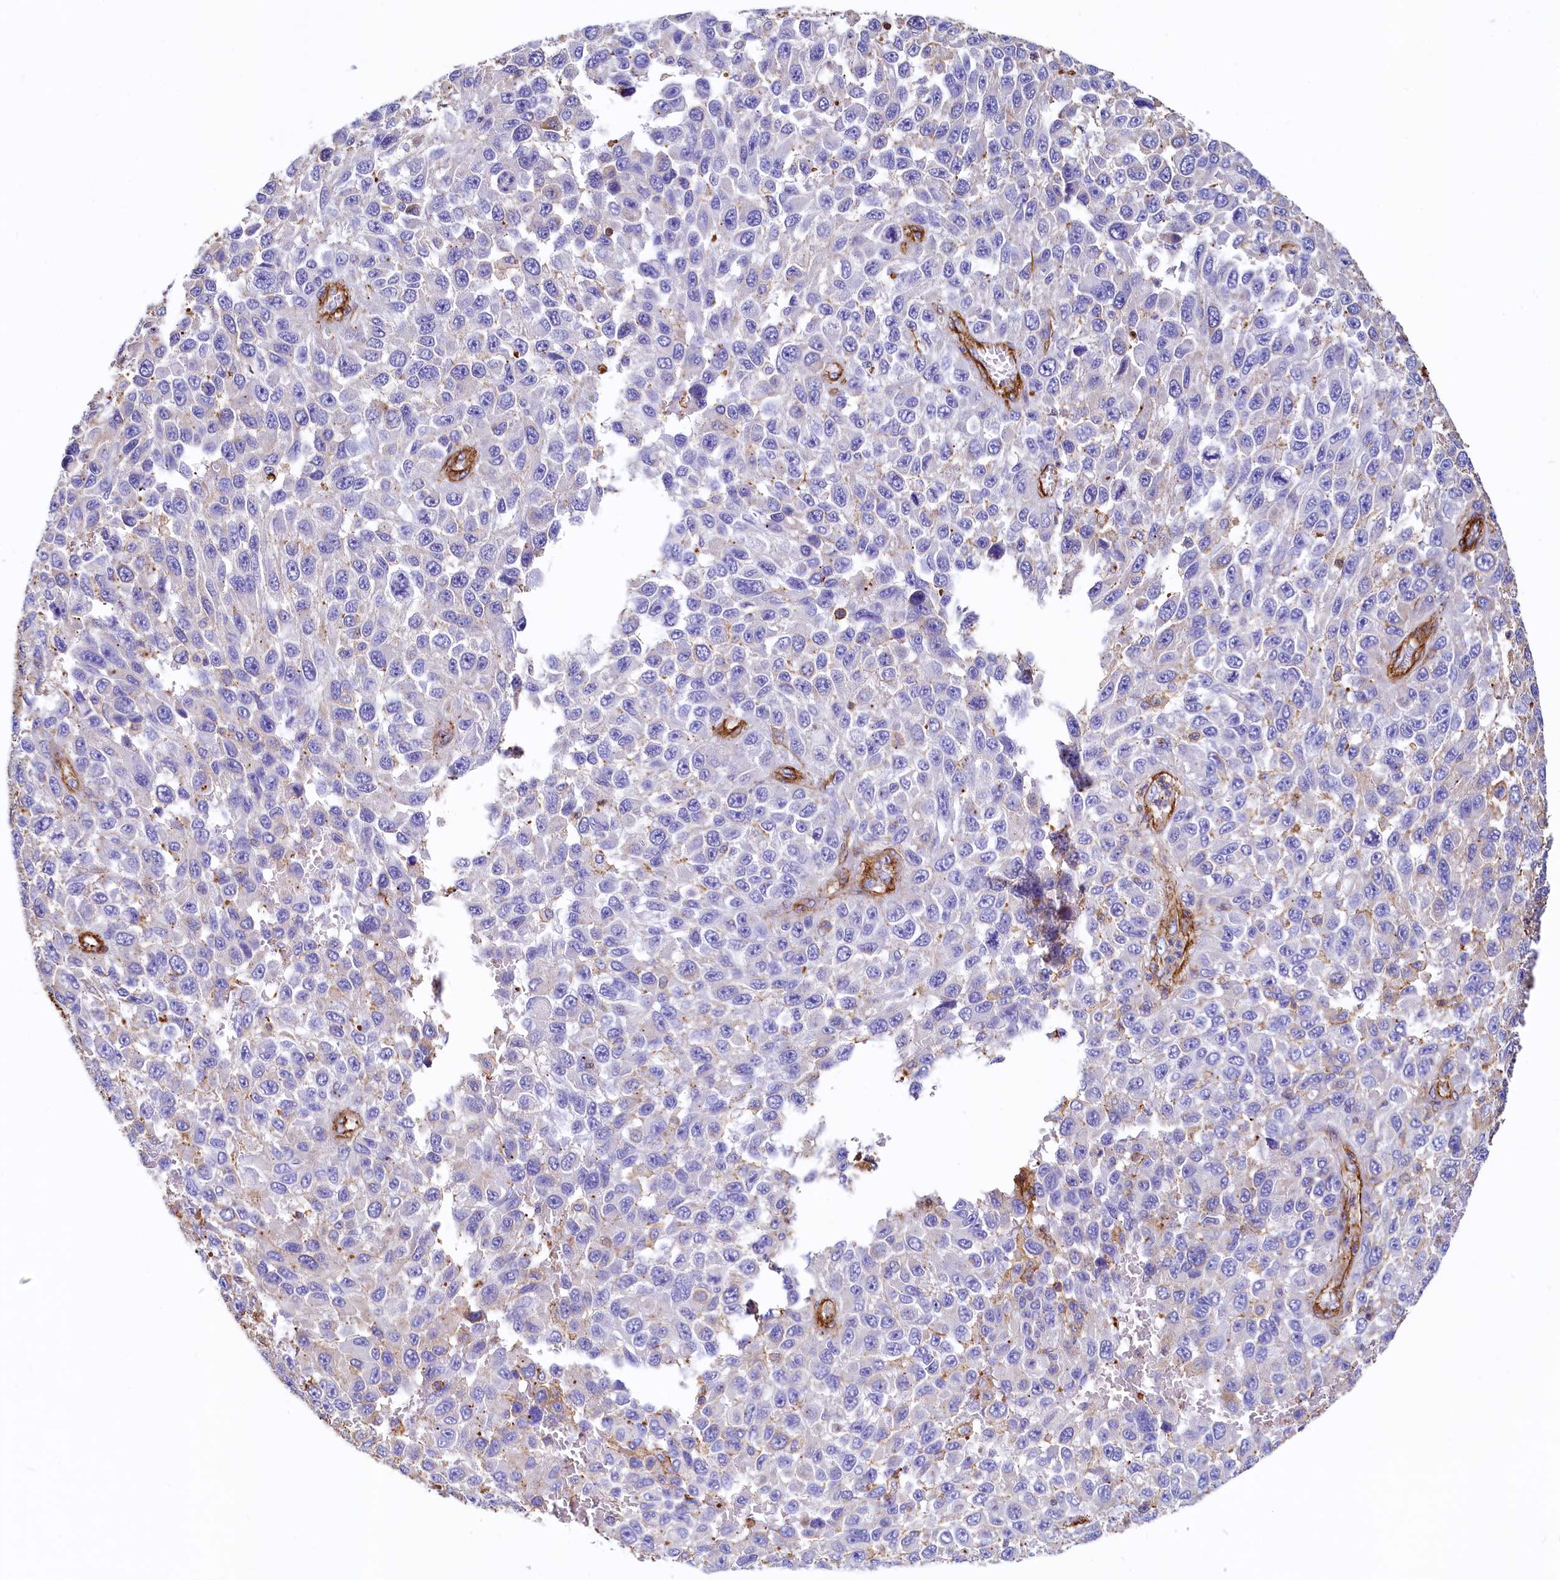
{"staining": {"intensity": "negative", "quantity": "none", "location": "none"}, "tissue": "melanoma", "cell_type": "Tumor cells", "image_type": "cancer", "snomed": [{"axis": "morphology", "description": "Normal tissue, NOS"}, {"axis": "morphology", "description": "Malignant melanoma, NOS"}, {"axis": "topography", "description": "Skin"}], "caption": "Tumor cells show no significant protein staining in melanoma.", "gene": "THBS1", "patient": {"sex": "female", "age": 96}}